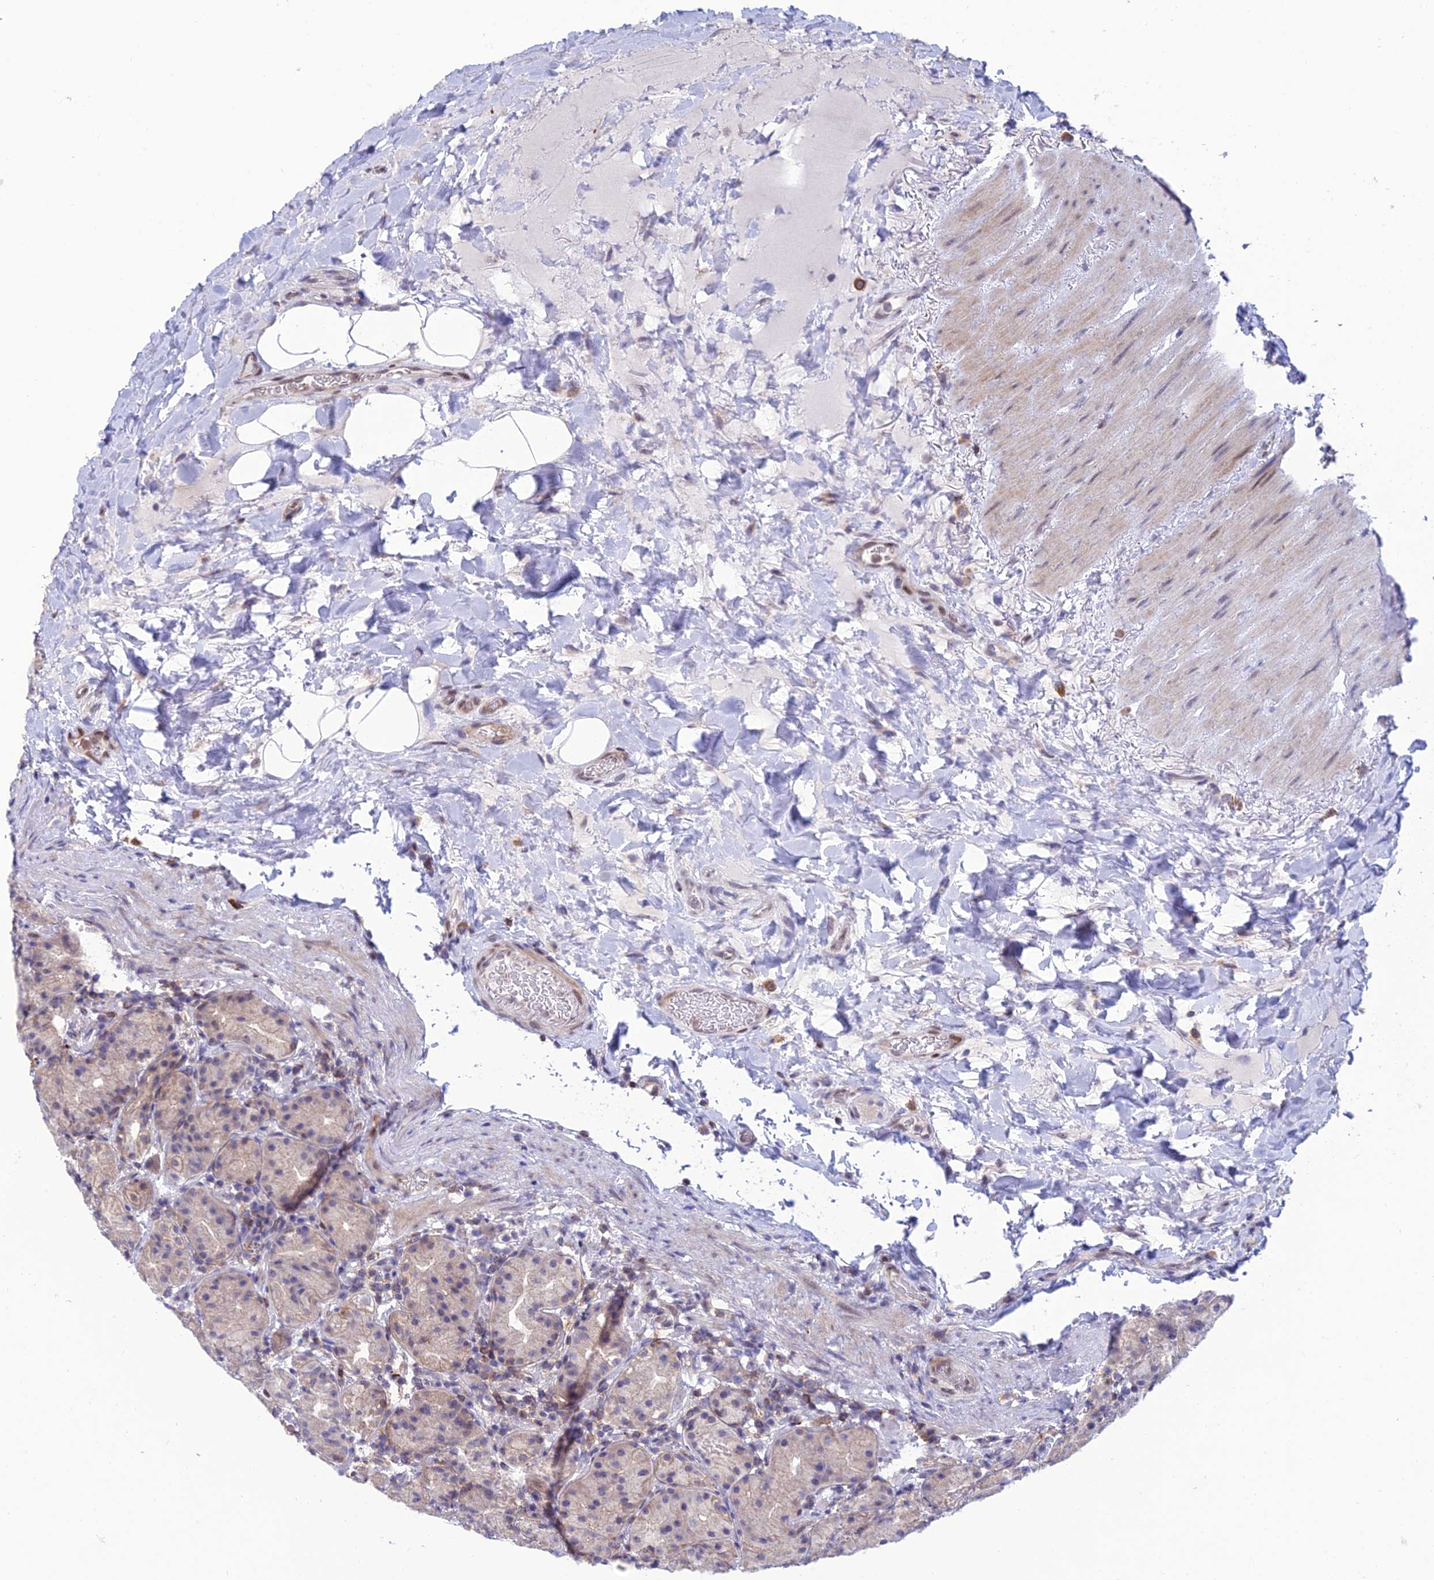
{"staining": {"intensity": "negative", "quantity": "none", "location": "none"}, "tissue": "stomach", "cell_type": "Glandular cells", "image_type": "normal", "snomed": [{"axis": "morphology", "description": "Normal tissue, NOS"}, {"axis": "topography", "description": "Stomach"}], "caption": "Stomach was stained to show a protein in brown. There is no significant staining in glandular cells. Brightfield microscopy of immunohistochemistry stained with DAB (3,3'-diaminobenzidine) (brown) and hematoxylin (blue), captured at high magnification.", "gene": "FAM76A", "patient": {"sex": "female", "age": 79}}